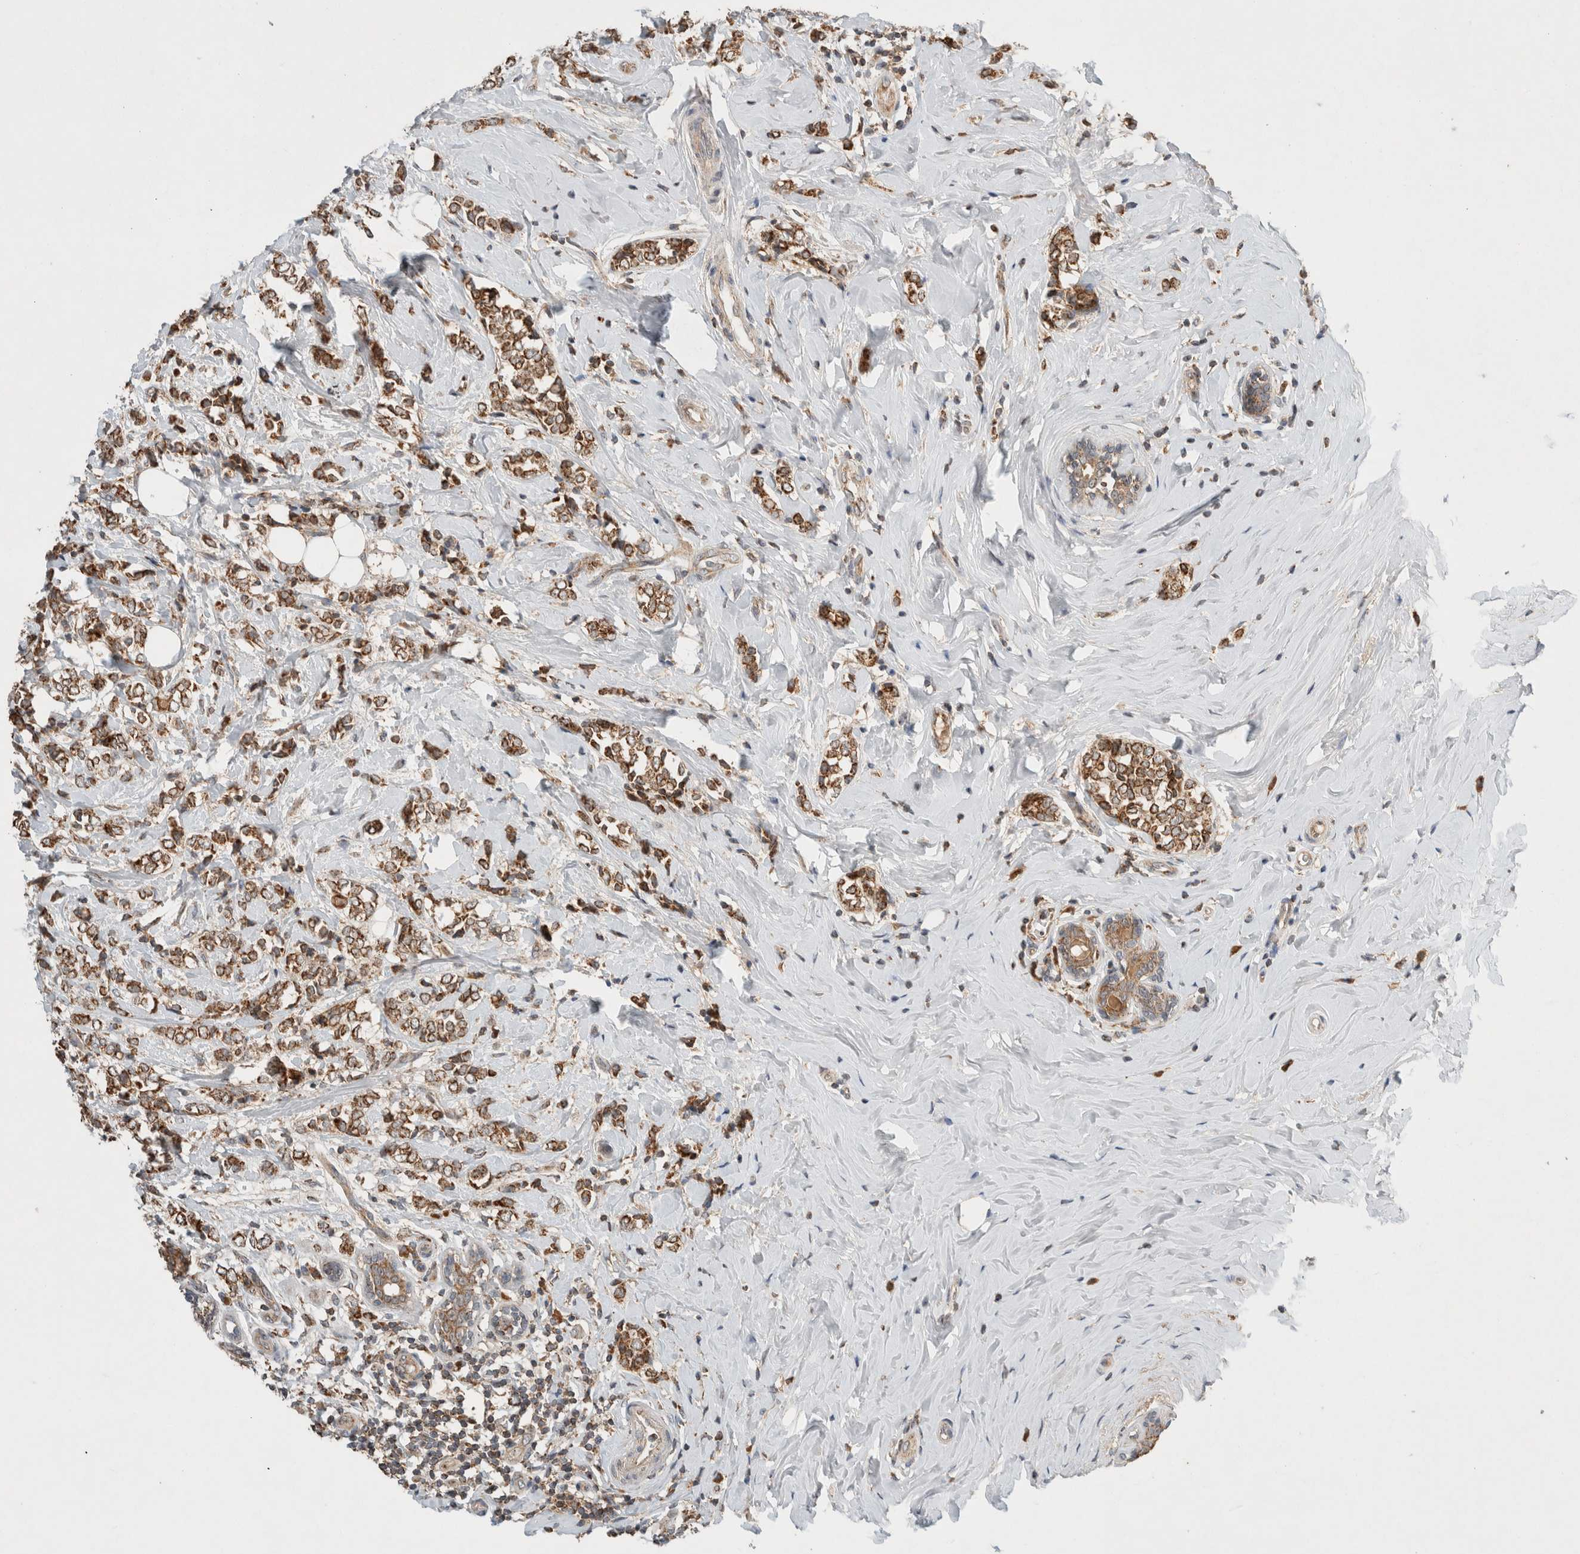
{"staining": {"intensity": "moderate", "quantity": ">75%", "location": "cytoplasmic/membranous"}, "tissue": "breast cancer", "cell_type": "Tumor cells", "image_type": "cancer", "snomed": [{"axis": "morphology", "description": "Normal tissue, NOS"}, {"axis": "morphology", "description": "Lobular carcinoma"}, {"axis": "topography", "description": "Breast"}], "caption": "High-power microscopy captured an immunohistochemistry micrograph of breast cancer (lobular carcinoma), revealing moderate cytoplasmic/membranous staining in about >75% of tumor cells.", "gene": "AMPD1", "patient": {"sex": "female", "age": 47}}